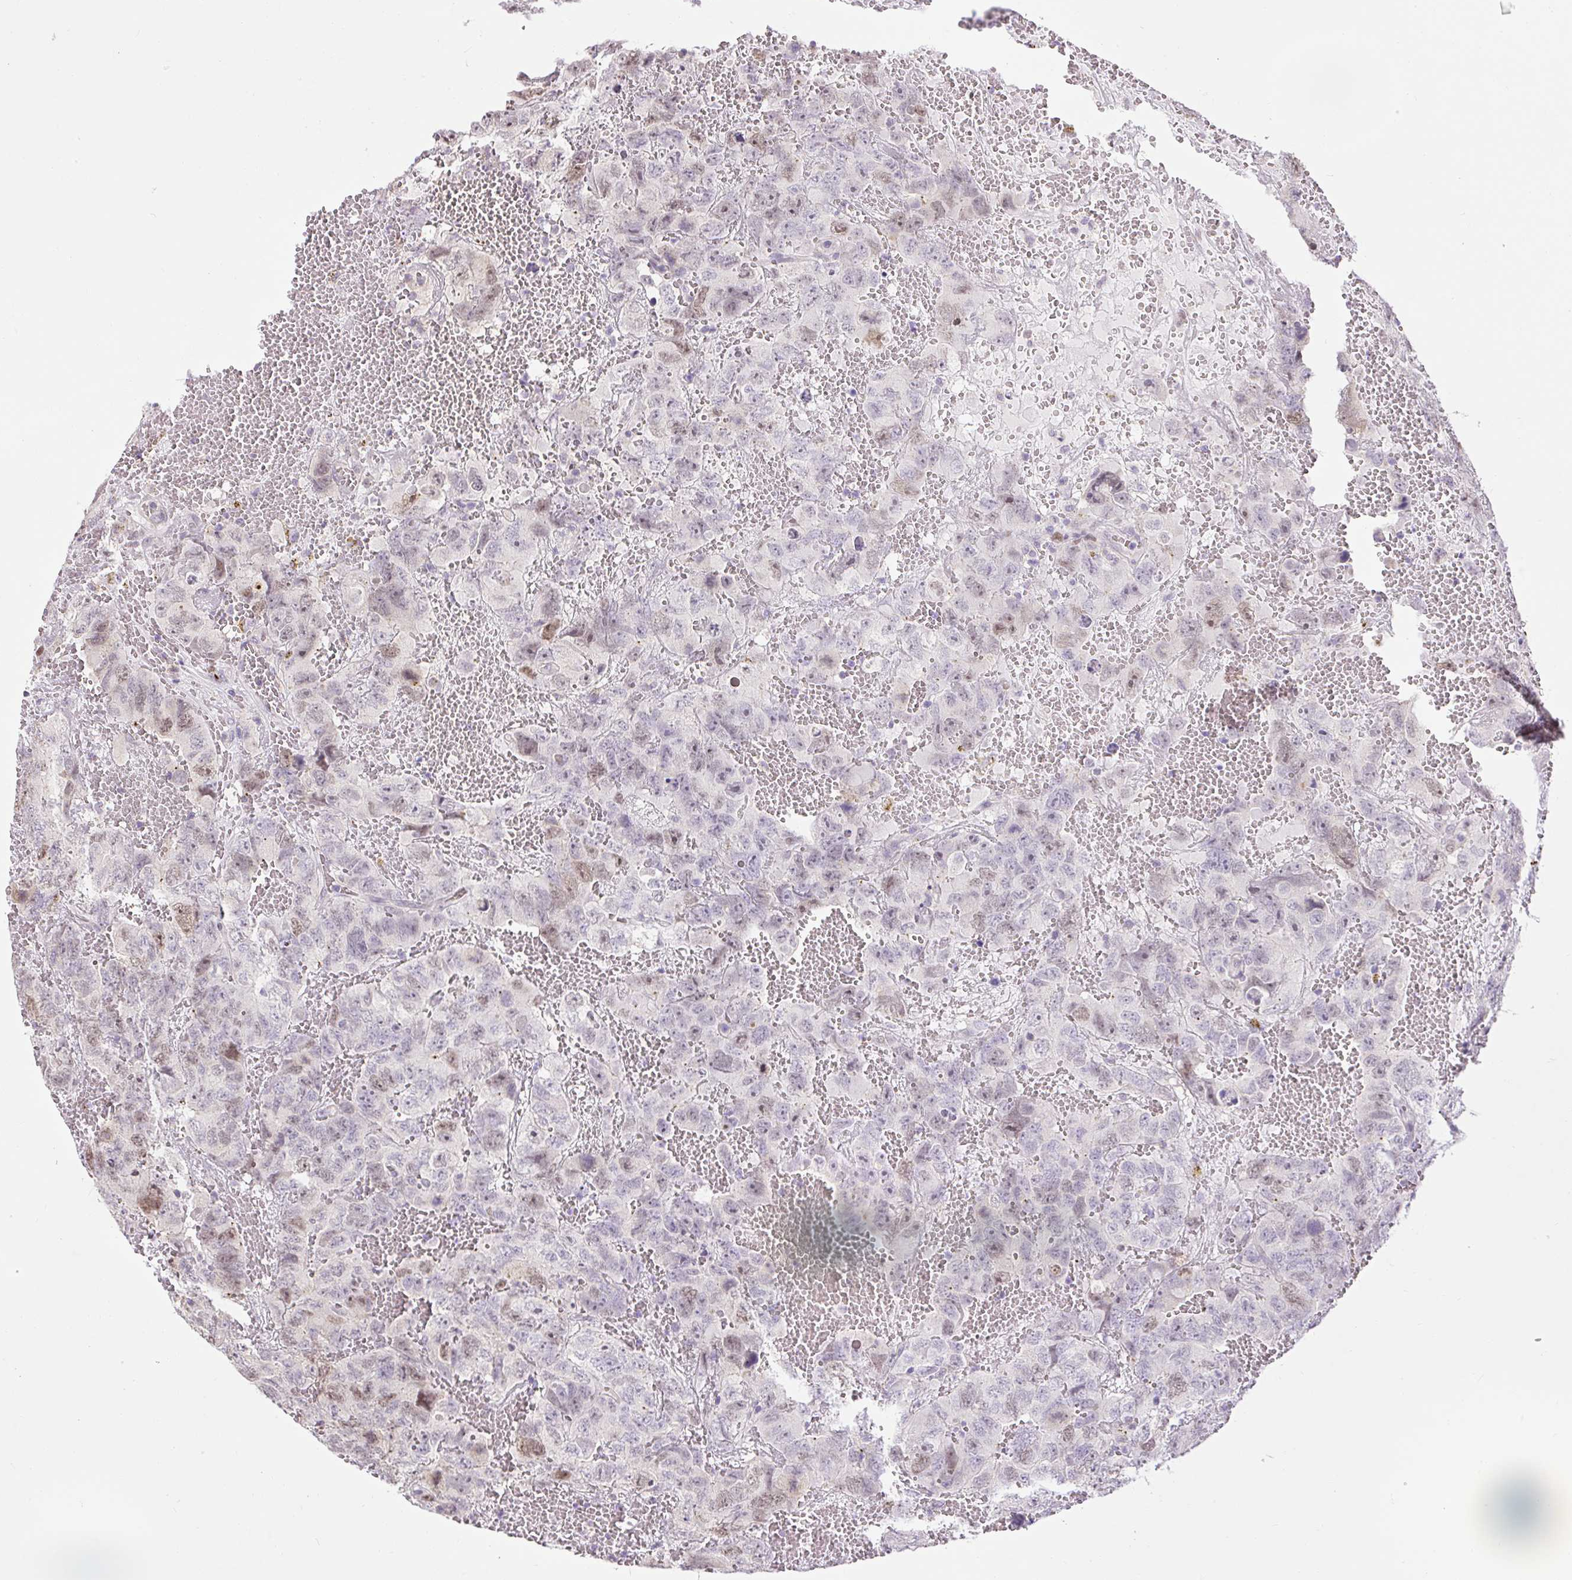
{"staining": {"intensity": "moderate", "quantity": "<25%", "location": "nuclear"}, "tissue": "testis cancer", "cell_type": "Tumor cells", "image_type": "cancer", "snomed": [{"axis": "morphology", "description": "Carcinoma, Embryonal, NOS"}, {"axis": "topography", "description": "Testis"}], "caption": "A micrograph showing moderate nuclear positivity in approximately <25% of tumor cells in testis embryonal carcinoma, as visualized by brown immunohistochemical staining.", "gene": "RACGAP1", "patient": {"sex": "male", "age": 45}}